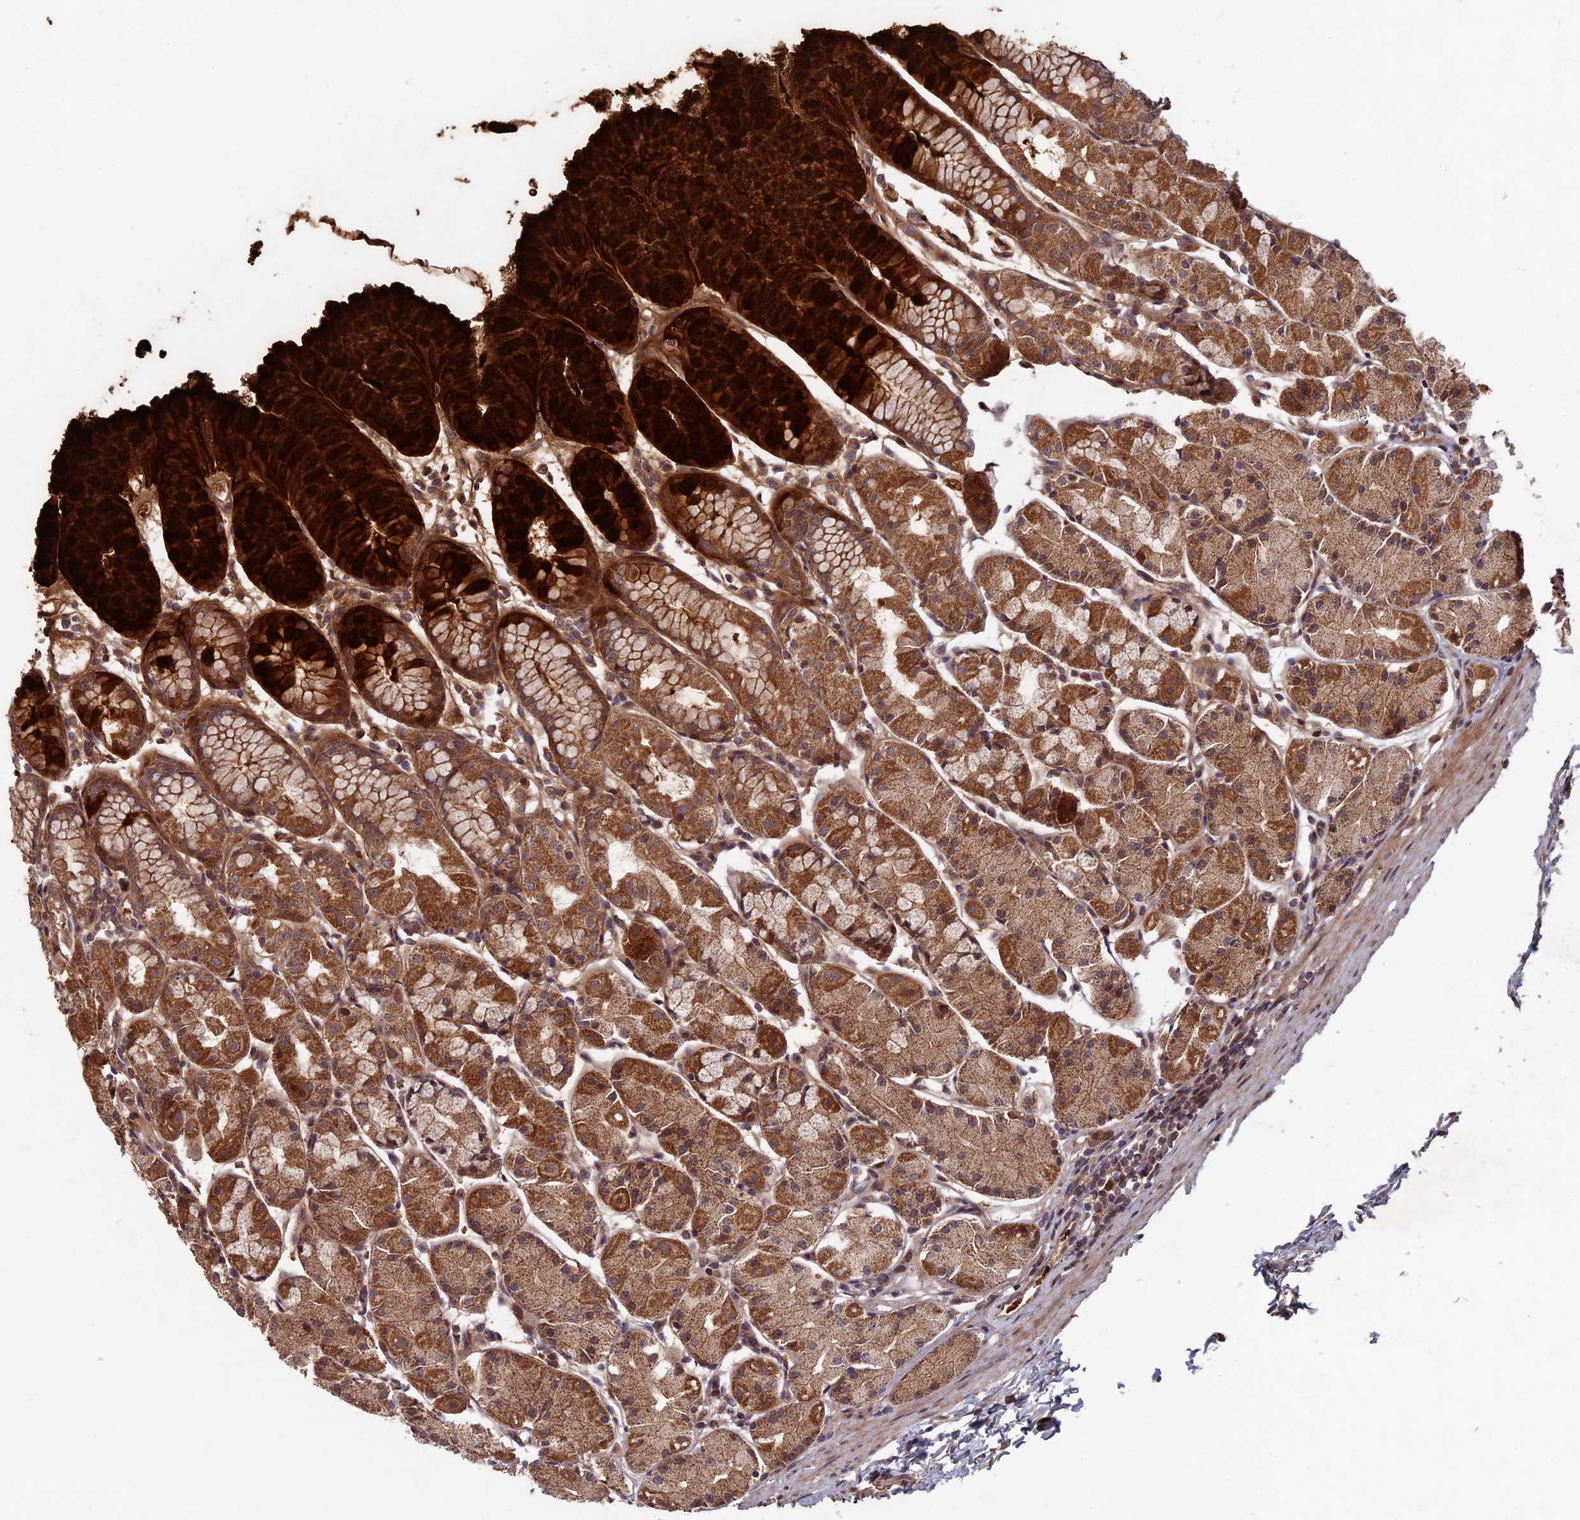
{"staining": {"intensity": "moderate", "quantity": ">75%", "location": "cytoplasmic/membranous"}, "tissue": "stomach", "cell_type": "Glandular cells", "image_type": "normal", "snomed": [{"axis": "morphology", "description": "Normal tissue, NOS"}, {"axis": "topography", "description": "Stomach, upper"}], "caption": "DAB immunohistochemical staining of benign stomach reveals moderate cytoplasmic/membranous protein expression in approximately >75% of glandular cells.", "gene": "RCCD1", "patient": {"sex": "male", "age": 47}}